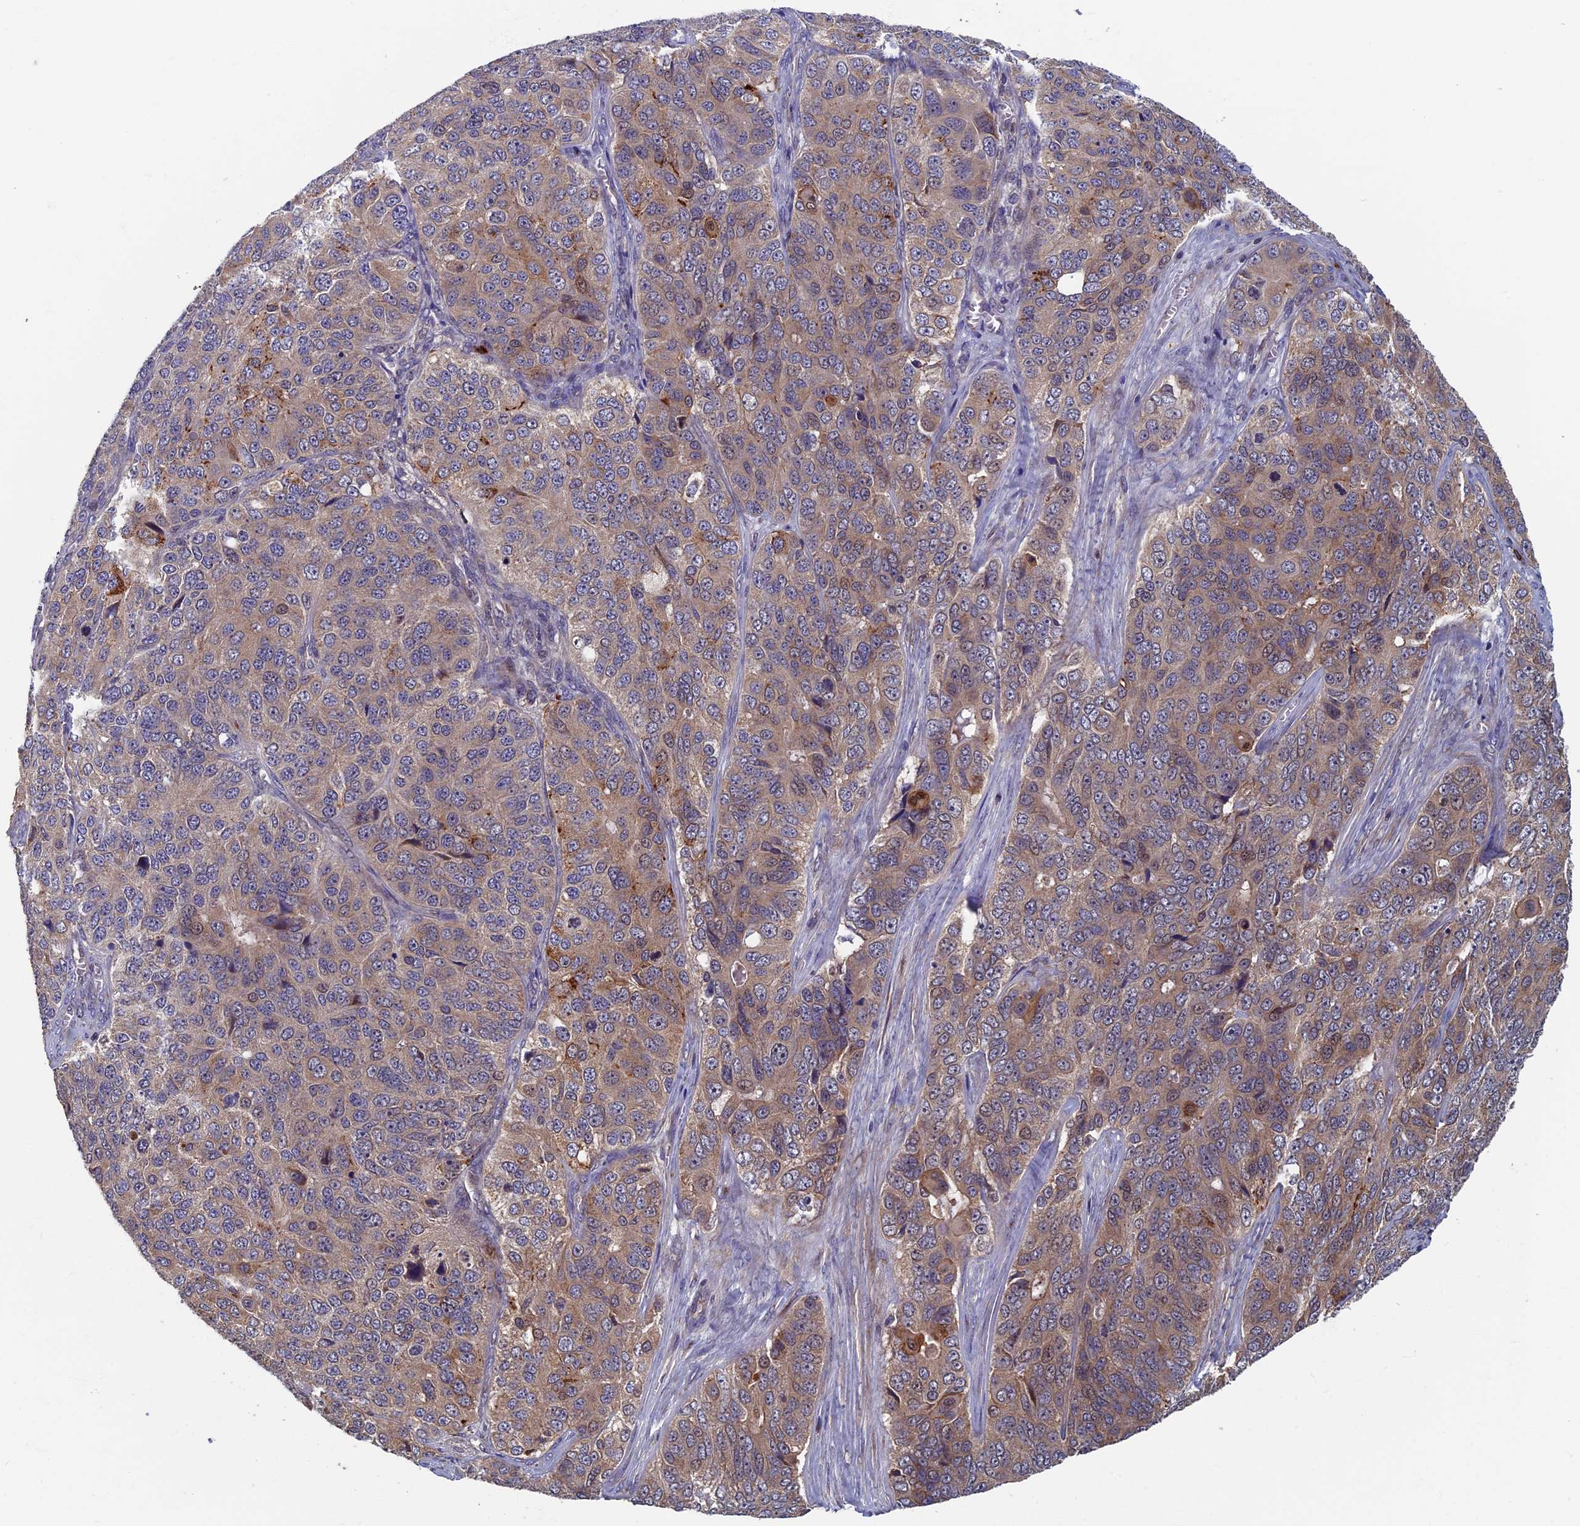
{"staining": {"intensity": "weak", "quantity": ">75%", "location": "cytoplasmic/membranous"}, "tissue": "ovarian cancer", "cell_type": "Tumor cells", "image_type": "cancer", "snomed": [{"axis": "morphology", "description": "Carcinoma, endometroid"}, {"axis": "topography", "description": "Ovary"}], "caption": "Immunohistochemical staining of endometroid carcinoma (ovarian) exhibits low levels of weak cytoplasmic/membranous protein expression in approximately >75% of tumor cells. (Brightfield microscopy of DAB IHC at high magnification).", "gene": "TNK2", "patient": {"sex": "female", "age": 51}}